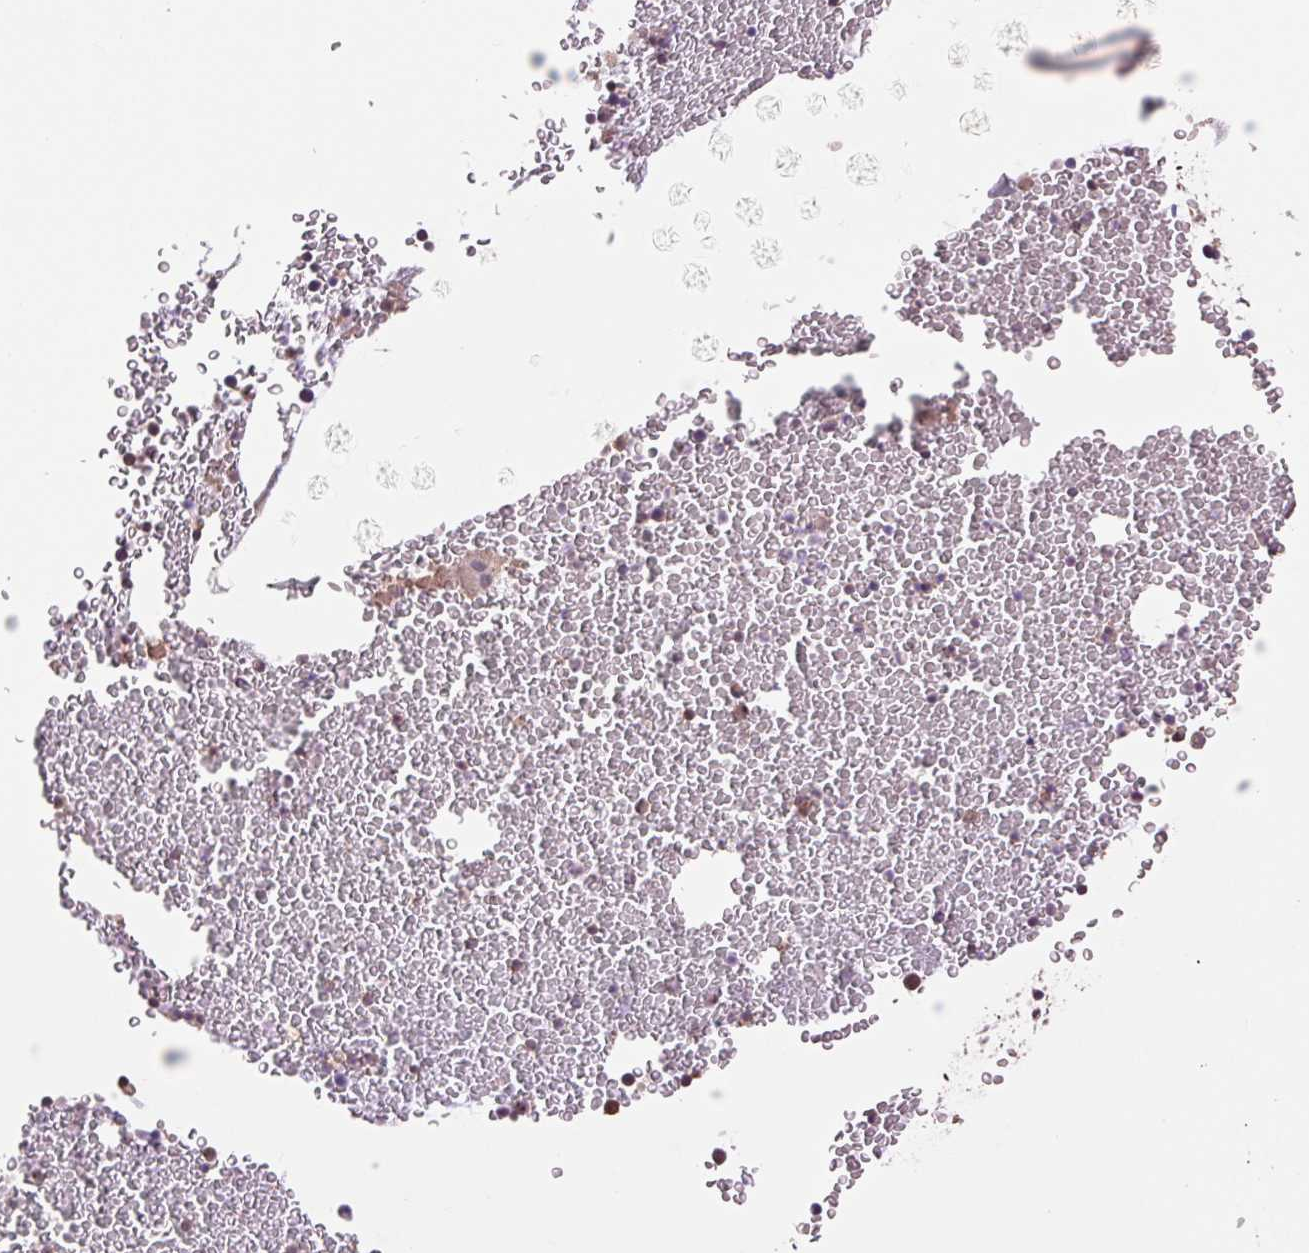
{"staining": {"intensity": "negative", "quantity": "none", "location": "none"}, "tissue": "bone marrow", "cell_type": "Hematopoietic cells", "image_type": "normal", "snomed": [{"axis": "morphology", "description": "Normal tissue, NOS"}, {"axis": "topography", "description": "Bone marrow"}], "caption": "An IHC histopathology image of benign bone marrow is shown. There is no staining in hematopoietic cells of bone marrow. Nuclei are stained in blue.", "gene": "PALM", "patient": {"sex": "female", "age": 26}}